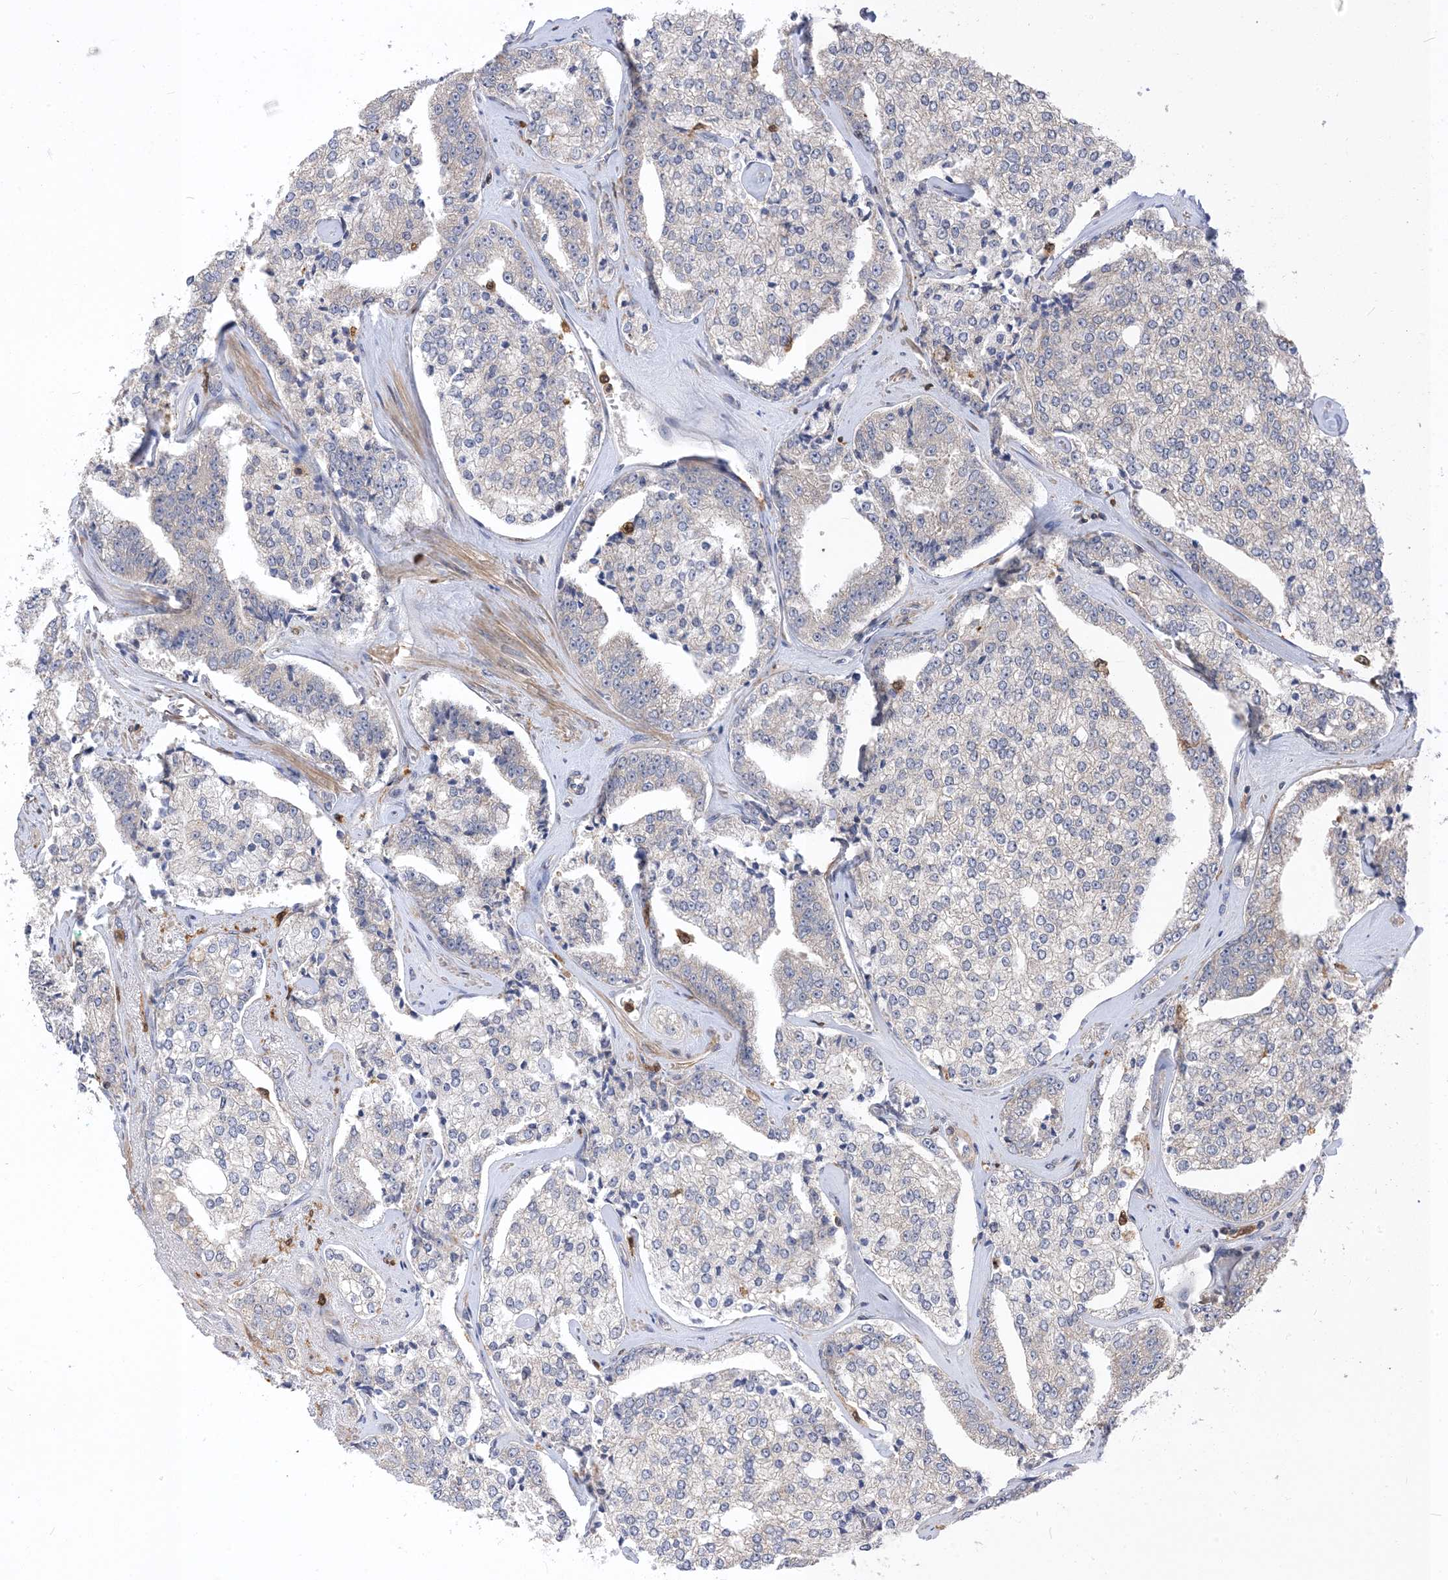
{"staining": {"intensity": "negative", "quantity": "none", "location": "none"}, "tissue": "prostate cancer", "cell_type": "Tumor cells", "image_type": "cancer", "snomed": [{"axis": "morphology", "description": "Adenocarcinoma, High grade"}, {"axis": "topography", "description": "Prostate"}], "caption": "High magnification brightfield microscopy of high-grade adenocarcinoma (prostate) stained with DAB (brown) and counterstained with hematoxylin (blue): tumor cells show no significant positivity.", "gene": "NAGK", "patient": {"sex": "male", "age": 71}}